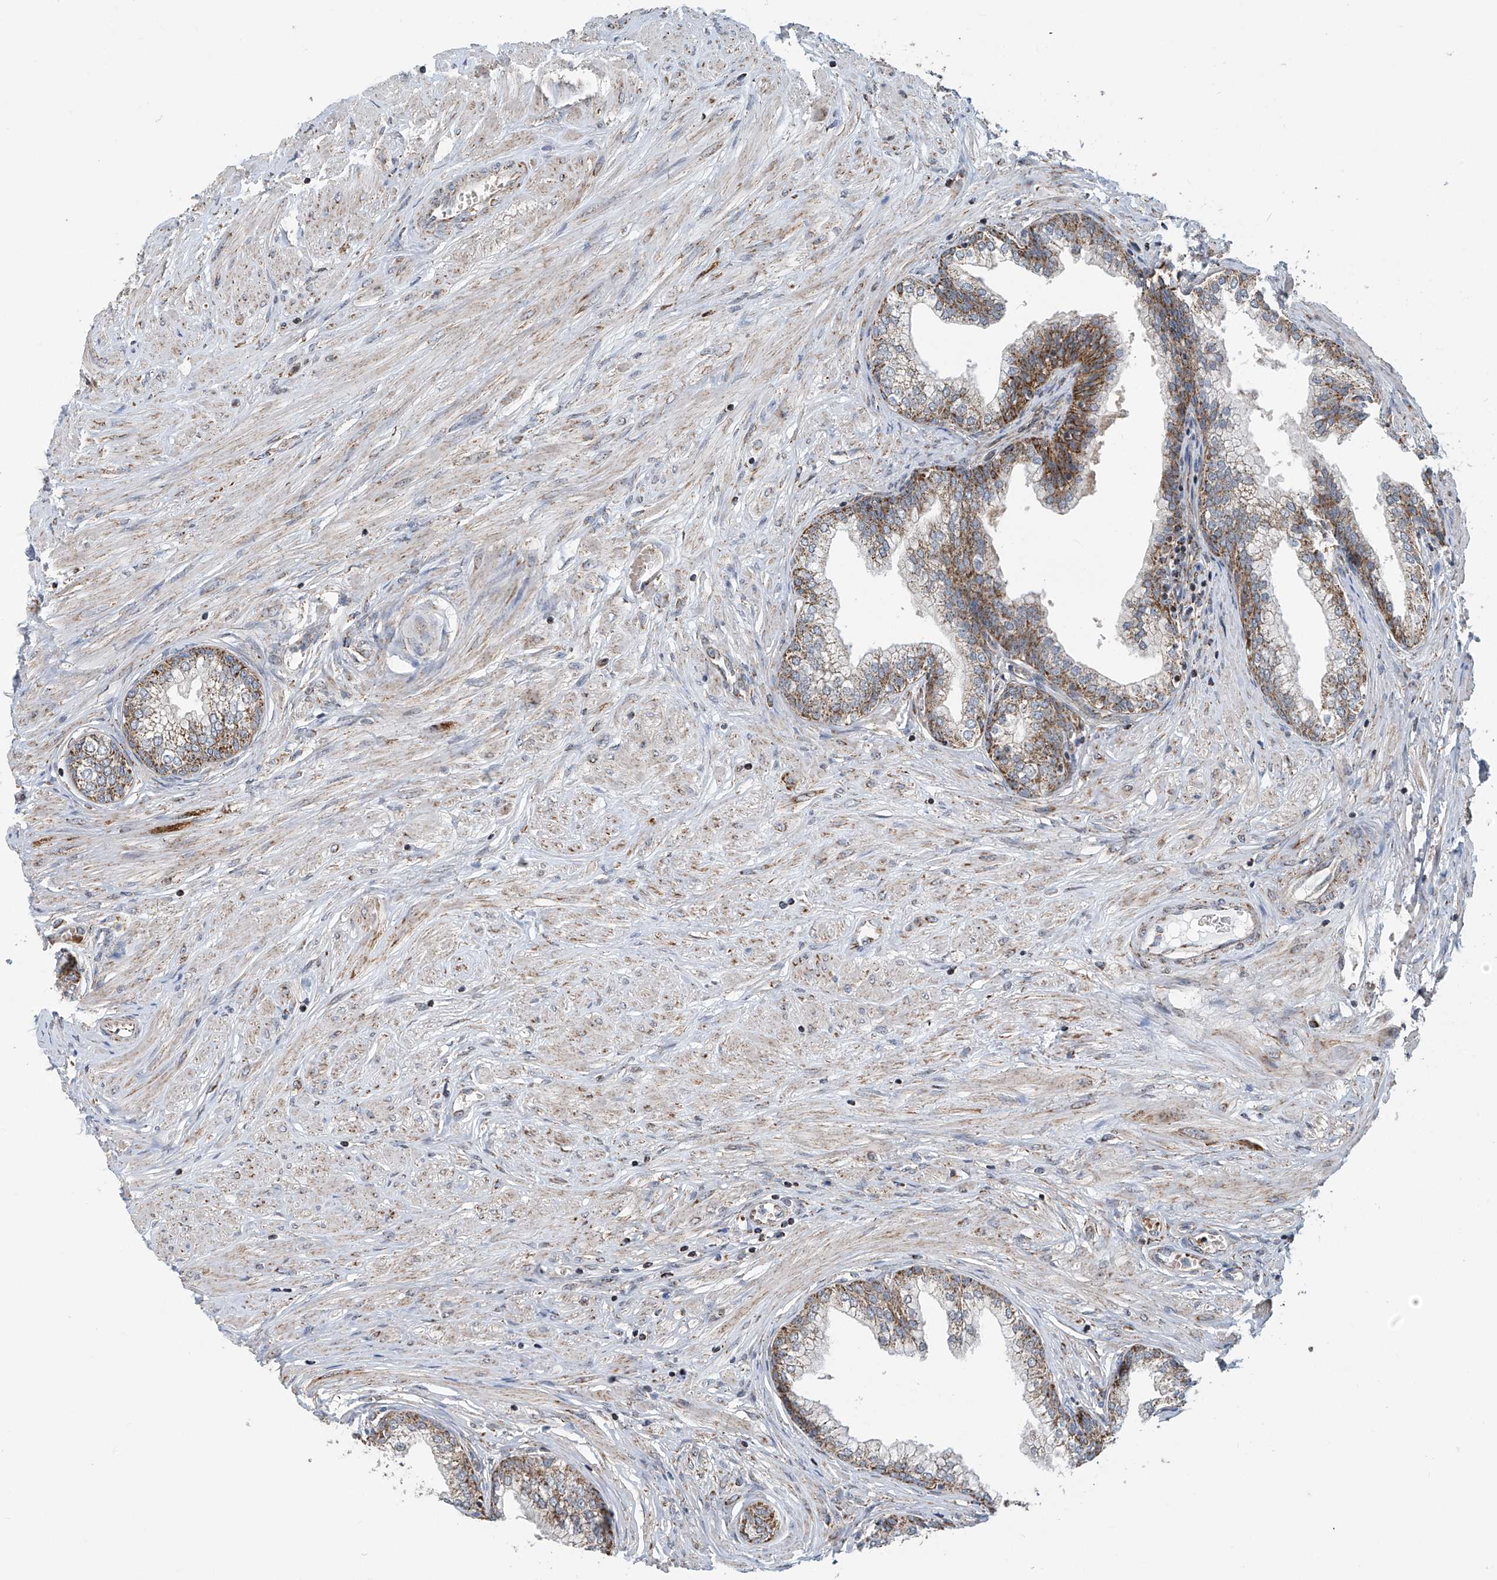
{"staining": {"intensity": "moderate", "quantity": ">75%", "location": "cytoplasmic/membranous"}, "tissue": "prostate", "cell_type": "Glandular cells", "image_type": "normal", "snomed": [{"axis": "morphology", "description": "Normal tissue, NOS"}, {"axis": "morphology", "description": "Urothelial carcinoma, Low grade"}, {"axis": "topography", "description": "Urinary bladder"}, {"axis": "topography", "description": "Prostate"}], "caption": "Prostate stained with immunohistochemistry (IHC) shows moderate cytoplasmic/membranous positivity in approximately >75% of glandular cells. (IHC, brightfield microscopy, high magnification).", "gene": "COMMD1", "patient": {"sex": "male", "age": 60}}